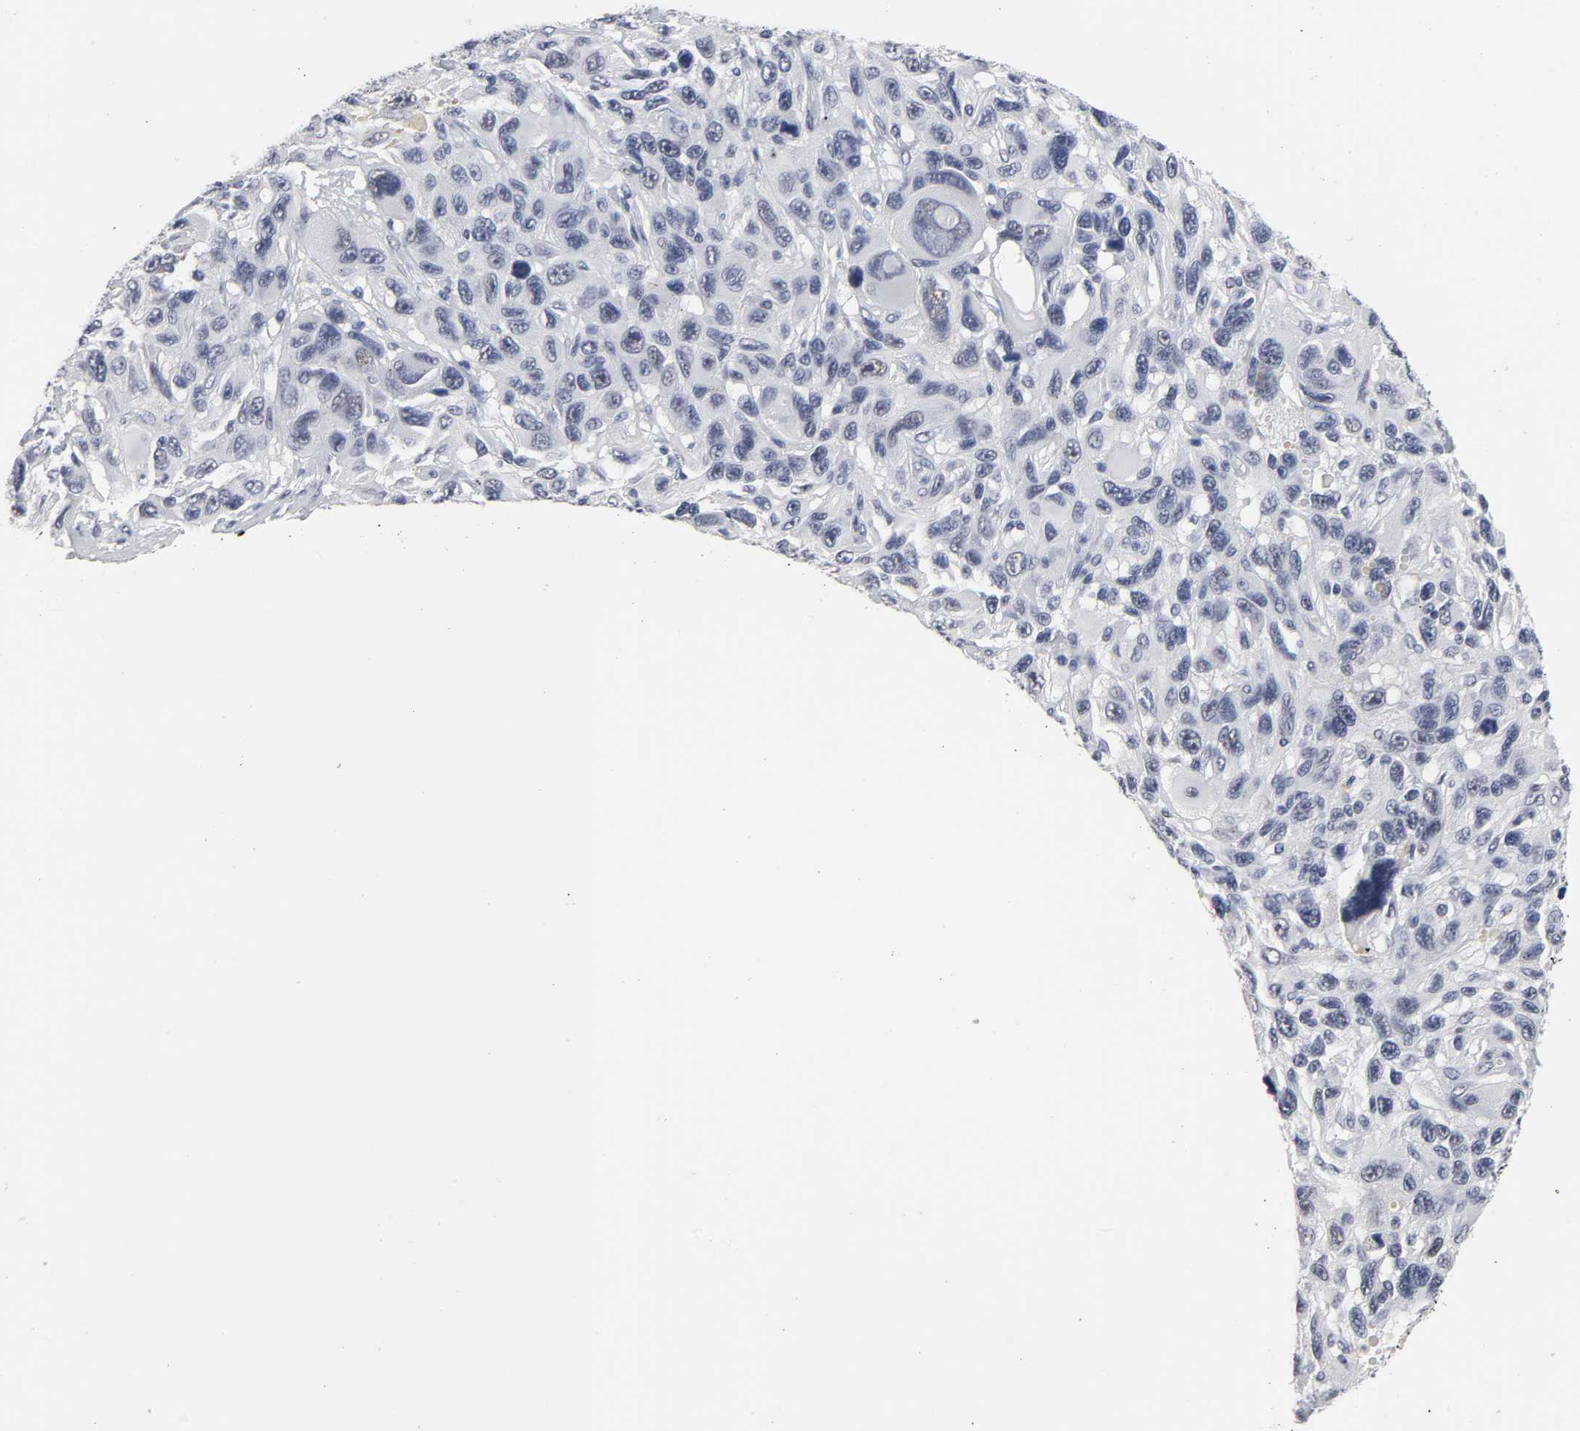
{"staining": {"intensity": "weak", "quantity": "<25%", "location": "nuclear"}, "tissue": "melanoma", "cell_type": "Tumor cells", "image_type": "cancer", "snomed": [{"axis": "morphology", "description": "Malignant melanoma, NOS"}, {"axis": "topography", "description": "Skin"}], "caption": "An immunohistochemistry photomicrograph of melanoma is shown. There is no staining in tumor cells of melanoma.", "gene": "GRHL2", "patient": {"sex": "male", "age": 53}}